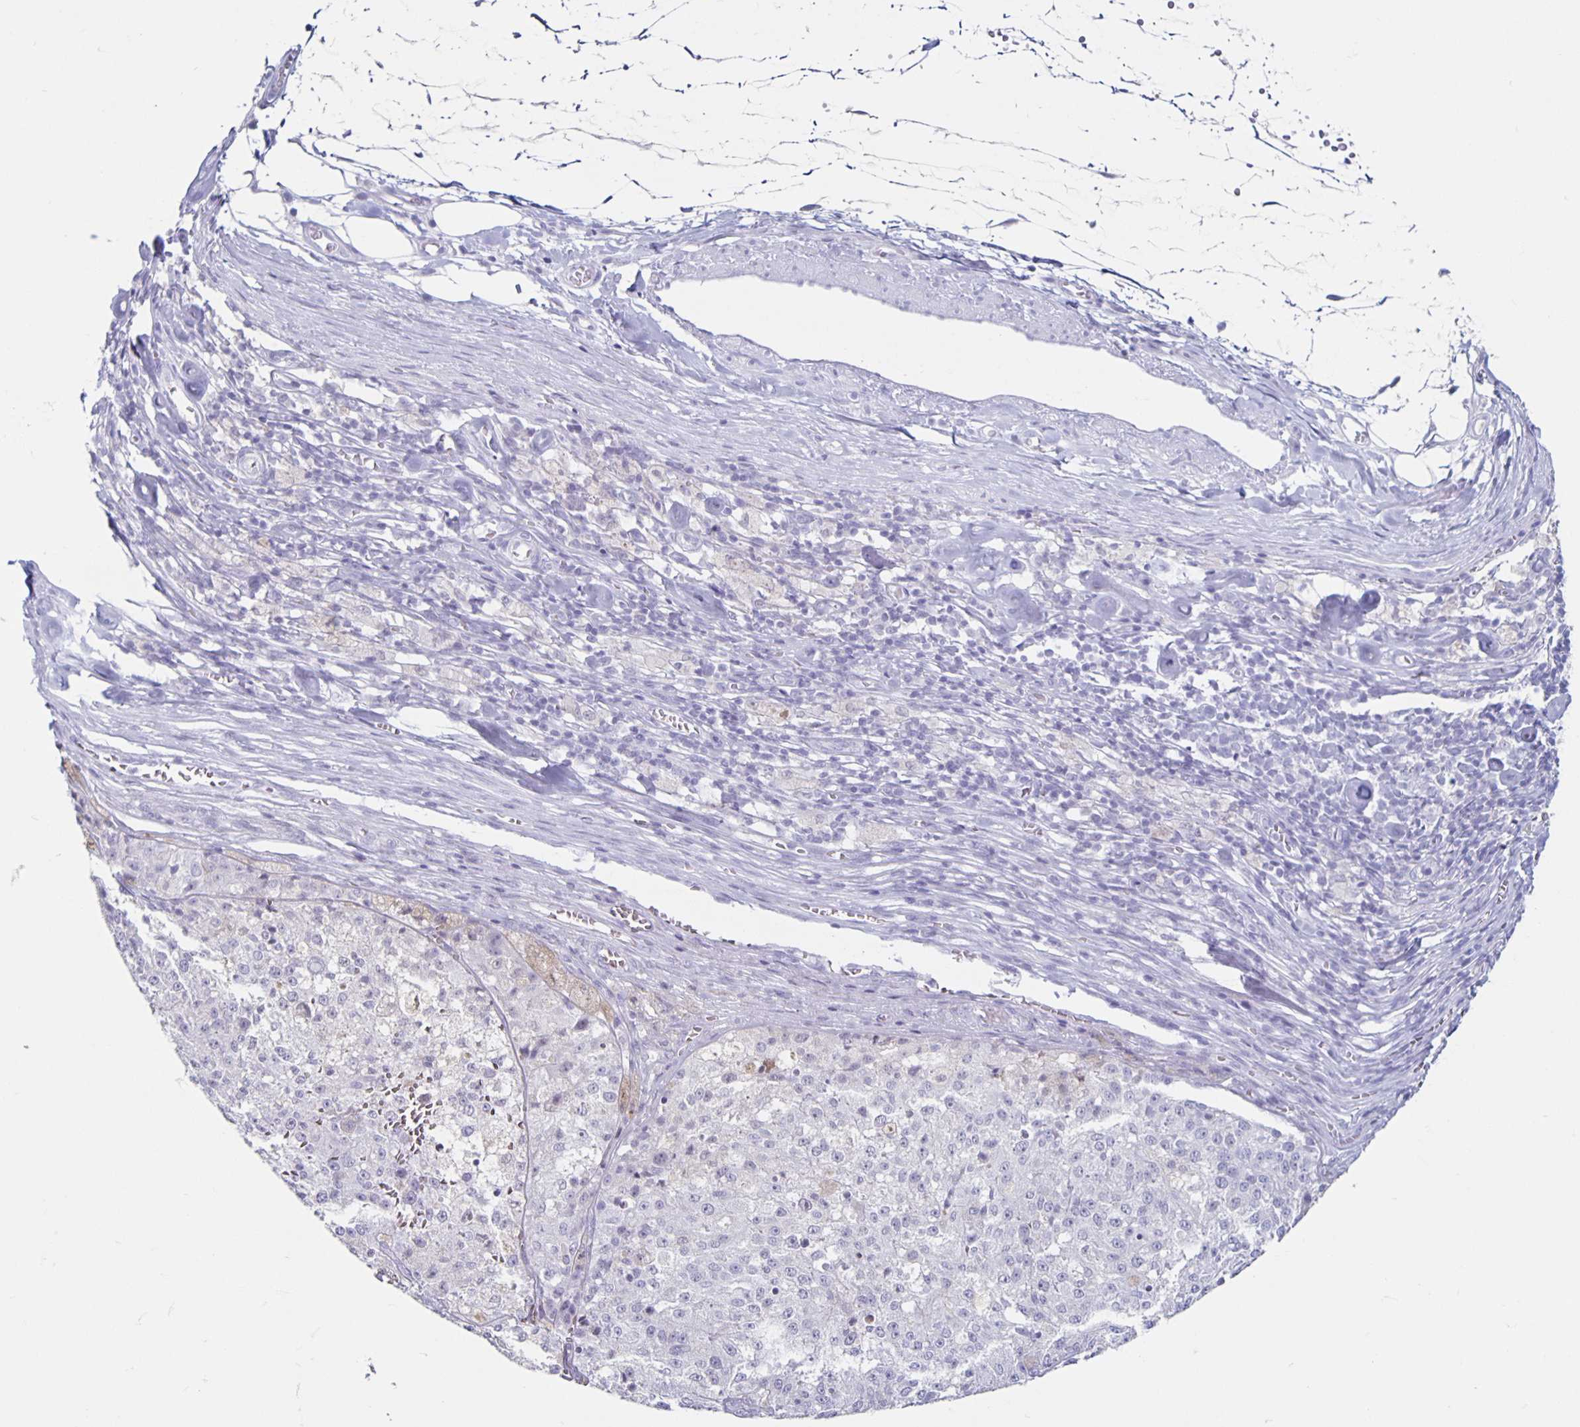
{"staining": {"intensity": "negative", "quantity": "none", "location": "none"}, "tissue": "melanoma", "cell_type": "Tumor cells", "image_type": "cancer", "snomed": [{"axis": "morphology", "description": "Malignant melanoma, Metastatic site"}, {"axis": "topography", "description": "Lymph node"}], "caption": "Immunohistochemical staining of human melanoma demonstrates no significant staining in tumor cells. Brightfield microscopy of immunohistochemistry stained with DAB (brown) and hematoxylin (blue), captured at high magnification.", "gene": "CT45A5", "patient": {"sex": "female", "age": 64}}